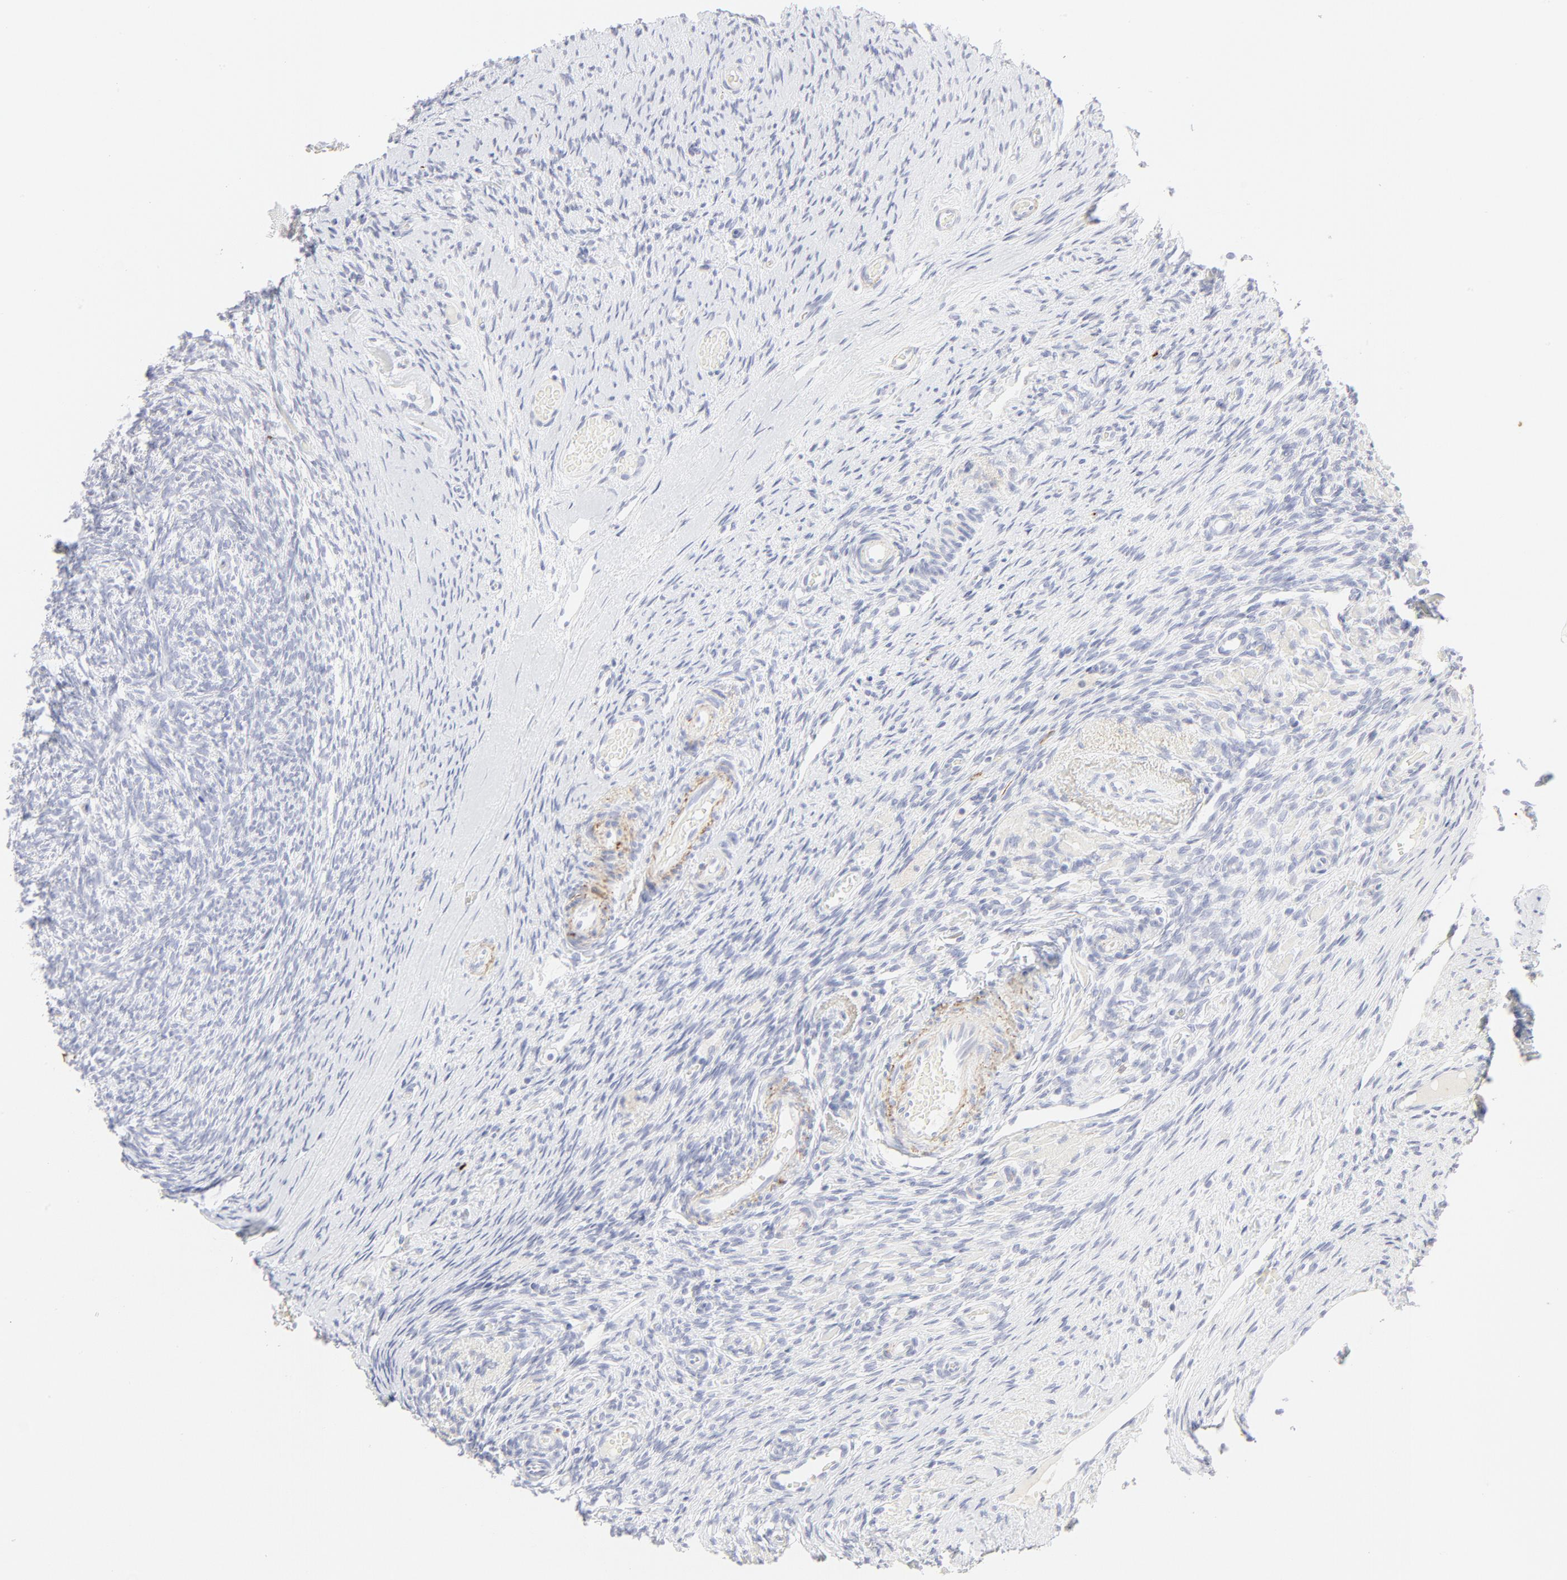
{"staining": {"intensity": "negative", "quantity": "none", "location": "none"}, "tissue": "ovary", "cell_type": "Ovarian stroma cells", "image_type": "normal", "snomed": [{"axis": "morphology", "description": "Normal tissue, NOS"}, {"axis": "topography", "description": "Ovary"}], "caption": "Ovarian stroma cells are negative for brown protein staining in benign ovary. Brightfield microscopy of IHC stained with DAB (brown) and hematoxylin (blue), captured at high magnification.", "gene": "CCR7", "patient": {"sex": "female", "age": 60}}